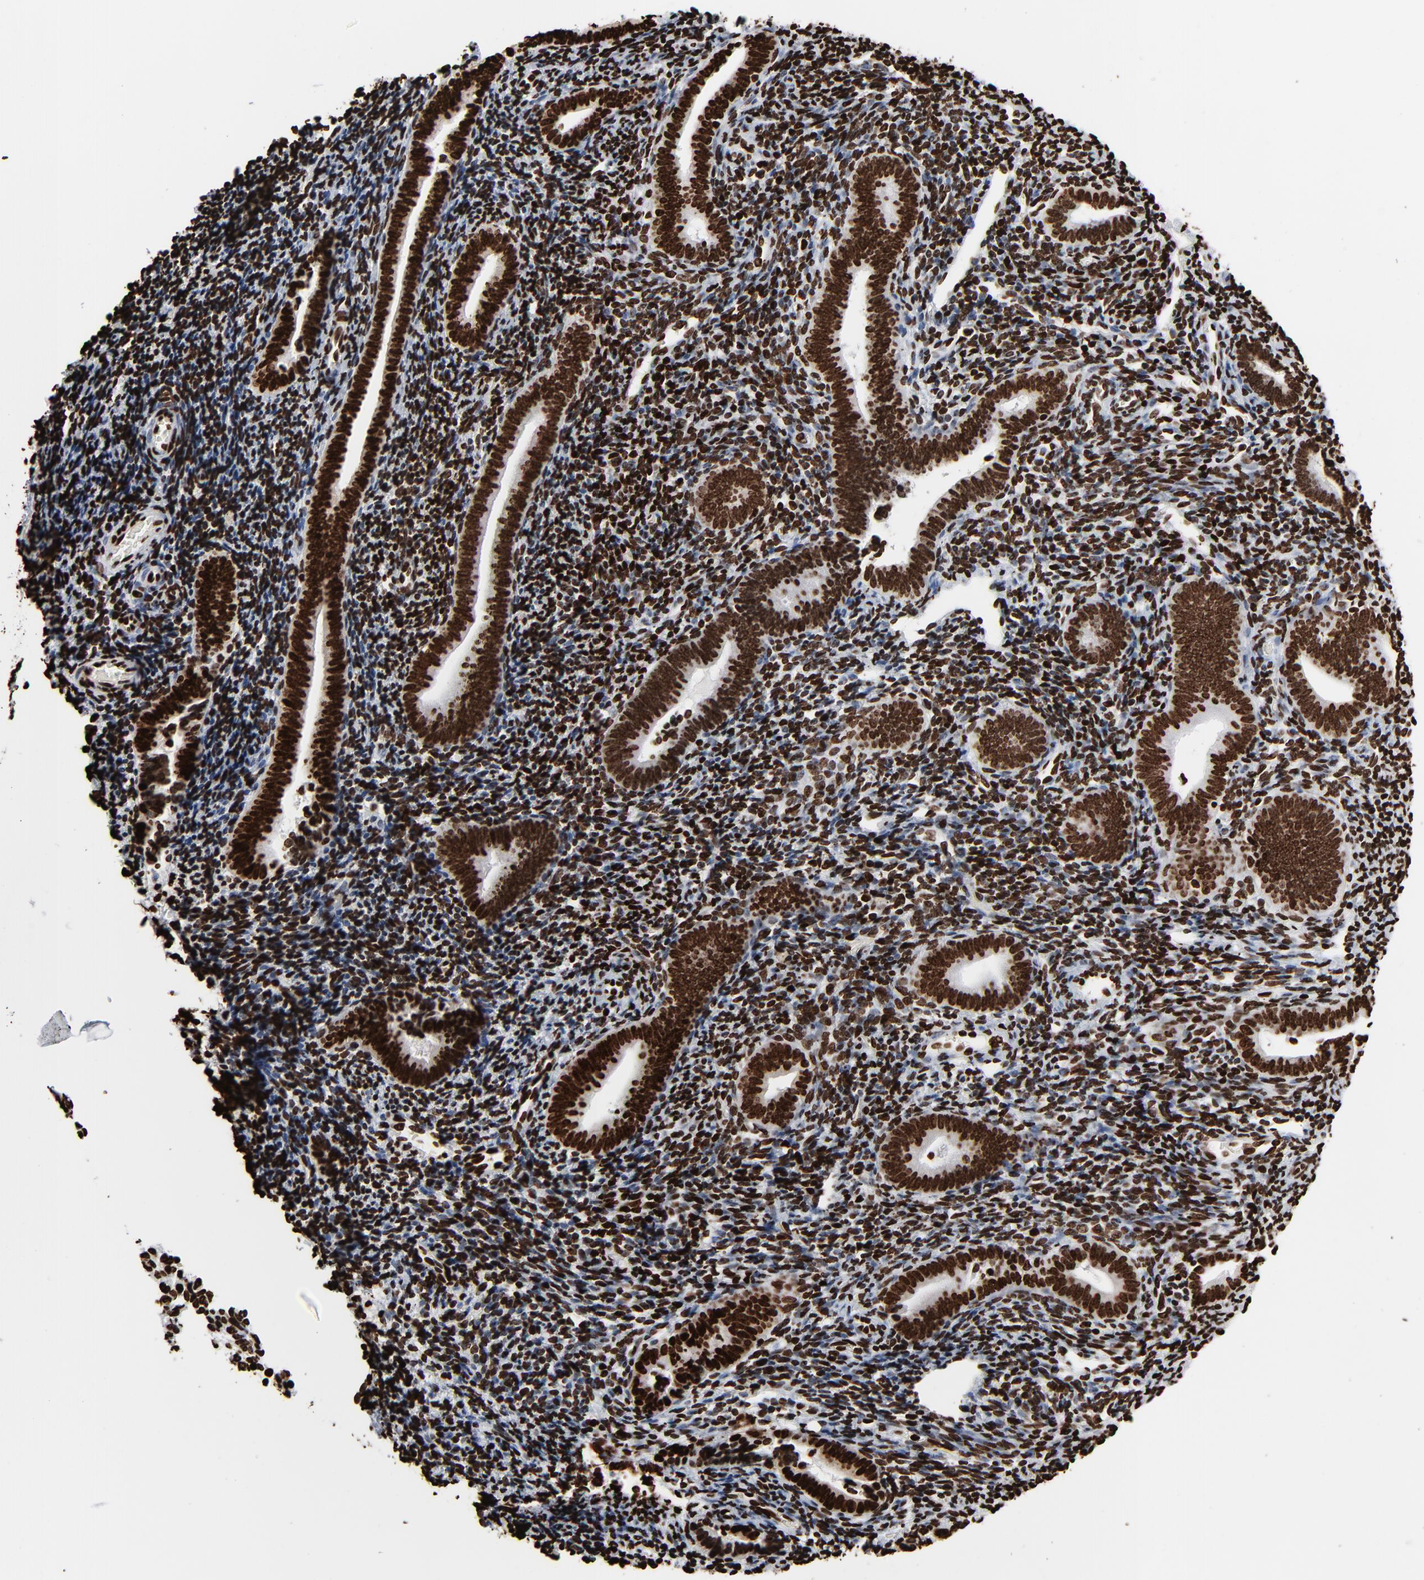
{"staining": {"intensity": "strong", "quantity": ">75%", "location": "nuclear"}, "tissue": "endometrium", "cell_type": "Cells in endometrial stroma", "image_type": "normal", "snomed": [{"axis": "morphology", "description": "Normal tissue, NOS"}, {"axis": "topography", "description": "Uterus"}, {"axis": "topography", "description": "Endometrium"}], "caption": "Immunohistochemical staining of benign endometrium demonstrates >75% levels of strong nuclear protein staining in approximately >75% of cells in endometrial stroma.", "gene": "H3", "patient": {"sex": "female", "age": 33}}